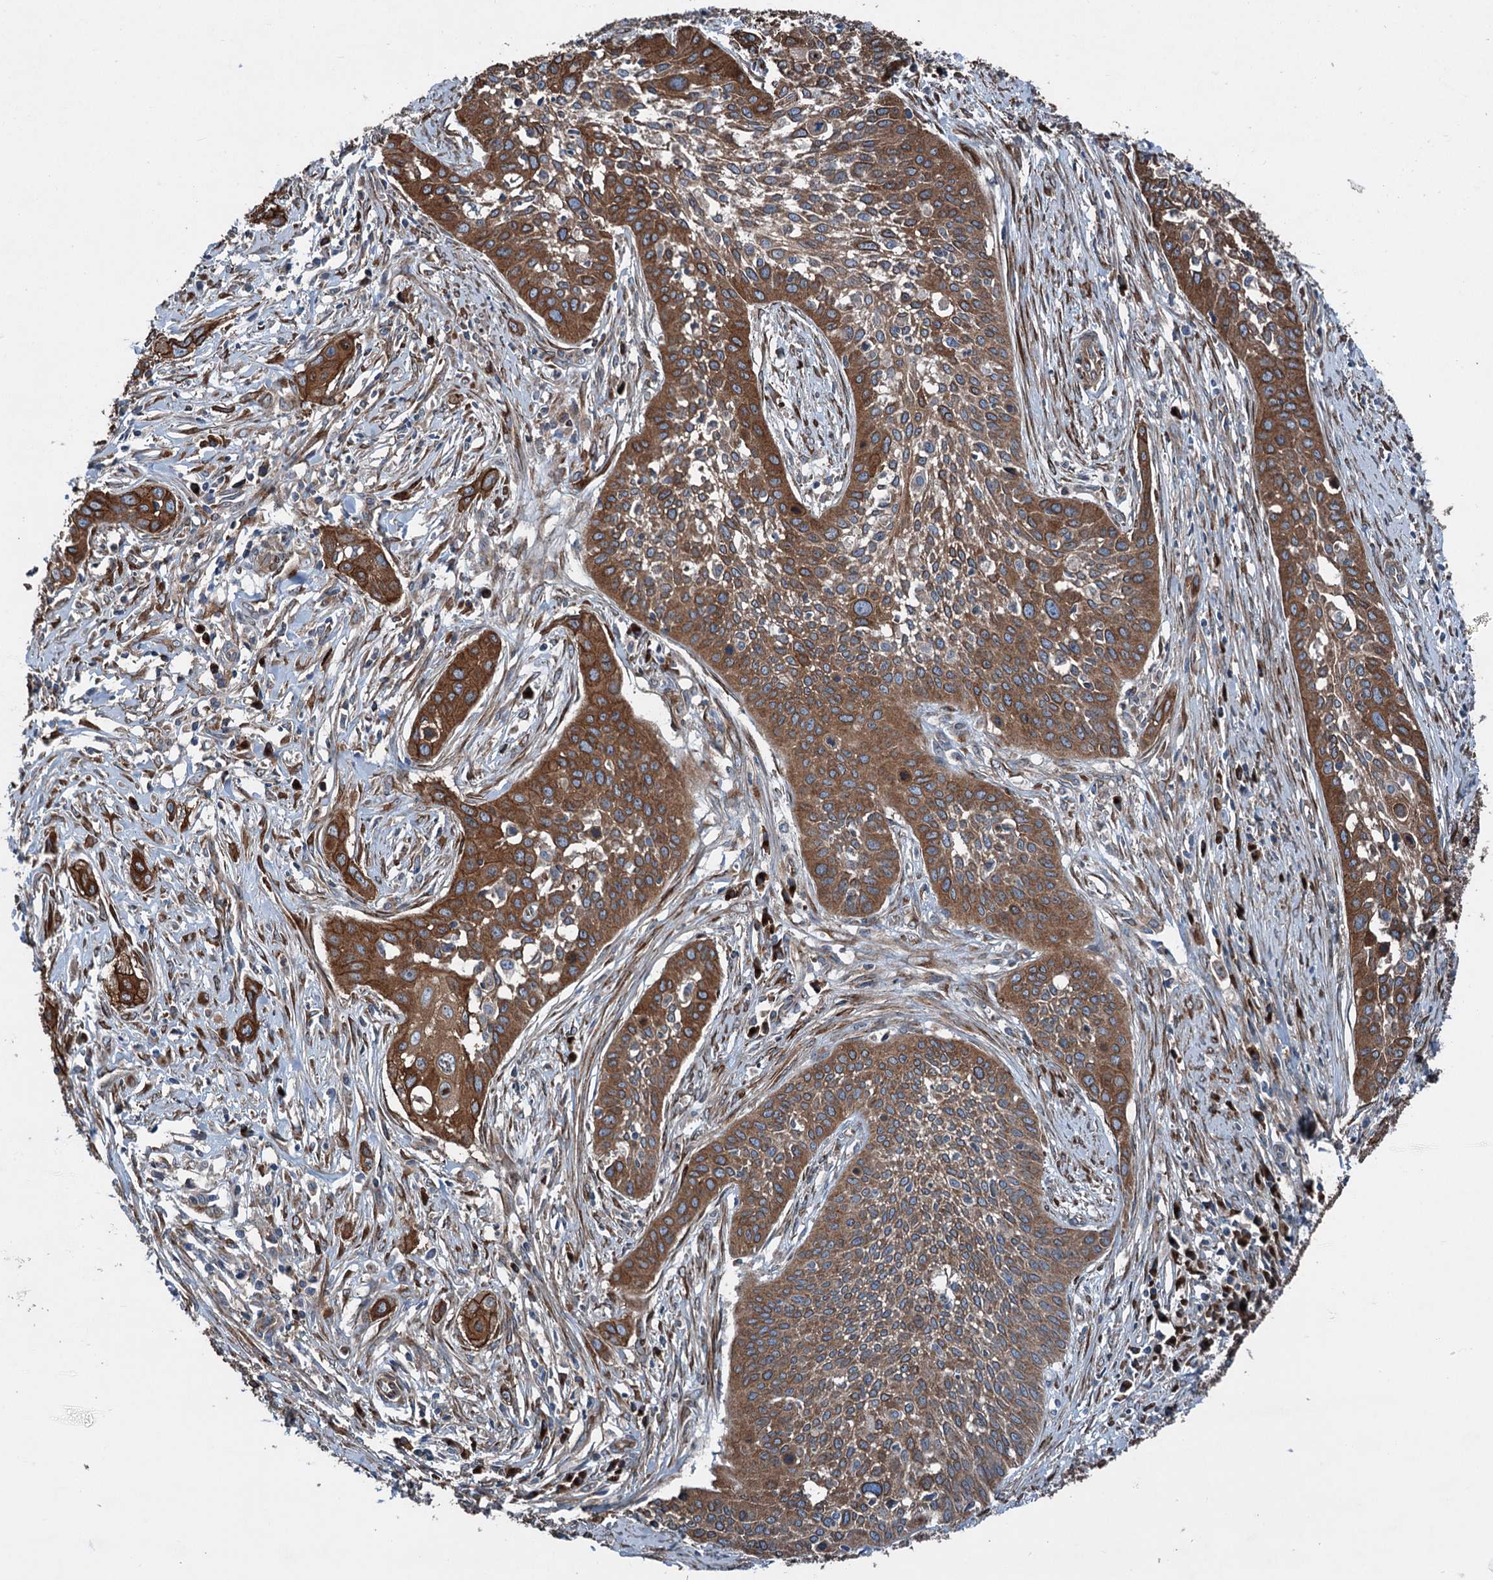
{"staining": {"intensity": "strong", "quantity": ">75%", "location": "cytoplasmic/membranous"}, "tissue": "cervical cancer", "cell_type": "Tumor cells", "image_type": "cancer", "snomed": [{"axis": "morphology", "description": "Squamous cell carcinoma, NOS"}, {"axis": "topography", "description": "Cervix"}], "caption": "Immunohistochemical staining of cervical squamous cell carcinoma shows high levels of strong cytoplasmic/membranous expression in approximately >75% of tumor cells.", "gene": "CALCOCO1", "patient": {"sex": "female", "age": 34}}